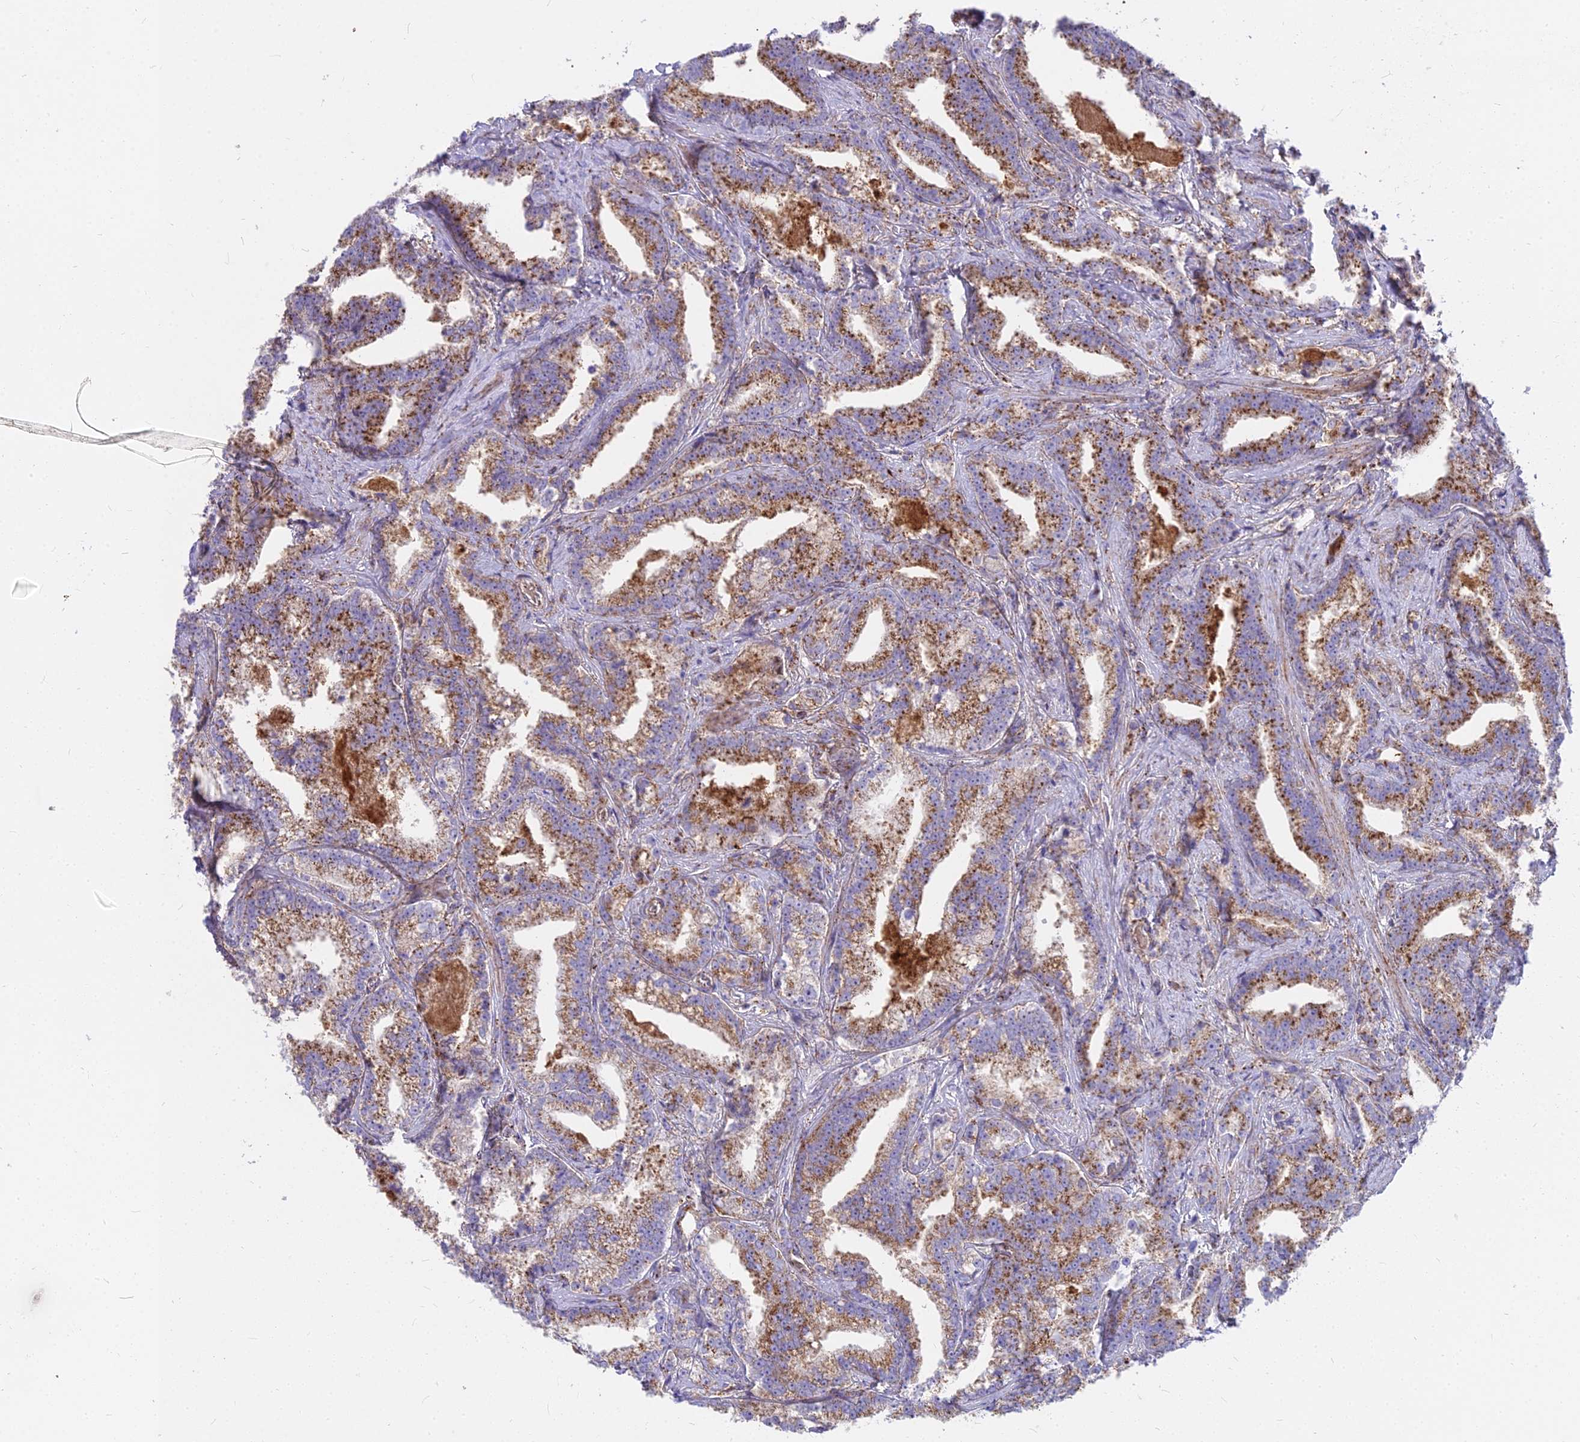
{"staining": {"intensity": "moderate", "quantity": "25%-75%", "location": "cytoplasmic/membranous"}, "tissue": "prostate cancer", "cell_type": "Tumor cells", "image_type": "cancer", "snomed": [{"axis": "morphology", "description": "Adenocarcinoma, High grade"}, {"axis": "topography", "description": "Prostate and seminal vesicle, NOS"}], "caption": "An IHC image of tumor tissue is shown. Protein staining in brown shows moderate cytoplasmic/membranous positivity in prostate cancer within tumor cells.", "gene": "FRMPD1", "patient": {"sex": "male", "age": 67}}